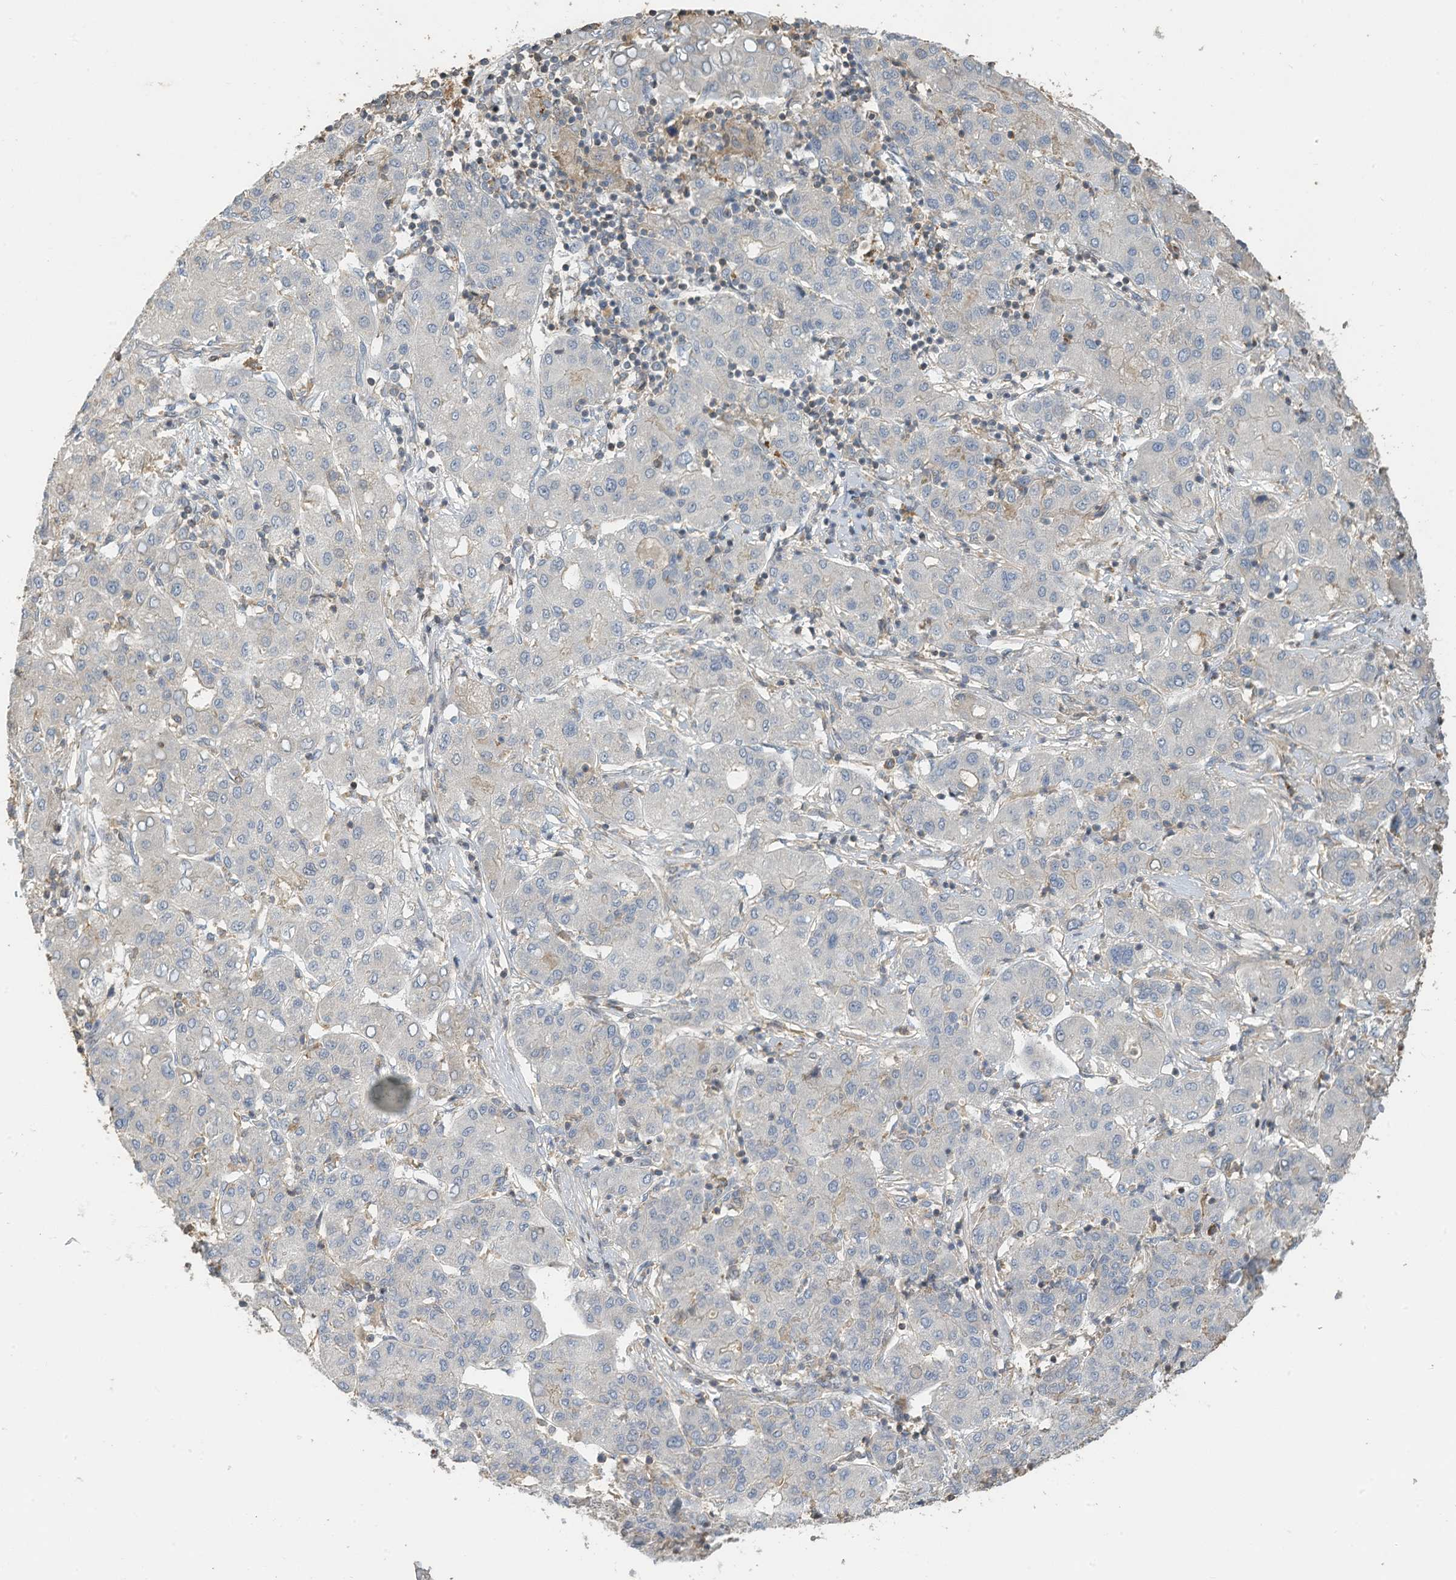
{"staining": {"intensity": "negative", "quantity": "none", "location": "none"}, "tissue": "liver cancer", "cell_type": "Tumor cells", "image_type": "cancer", "snomed": [{"axis": "morphology", "description": "Carcinoma, Hepatocellular, NOS"}, {"axis": "topography", "description": "Liver"}], "caption": "There is no significant expression in tumor cells of liver cancer (hepatocellular carcinoma). (Stains: DAB (3,3'-diaminobenzidine) immunohistochemistry with hematoxylin counter stain, Microscopy: brightfield microscopy at high magnification).", "gene": "SLFN14", "patient": {"sex": "male", "age": 65}}